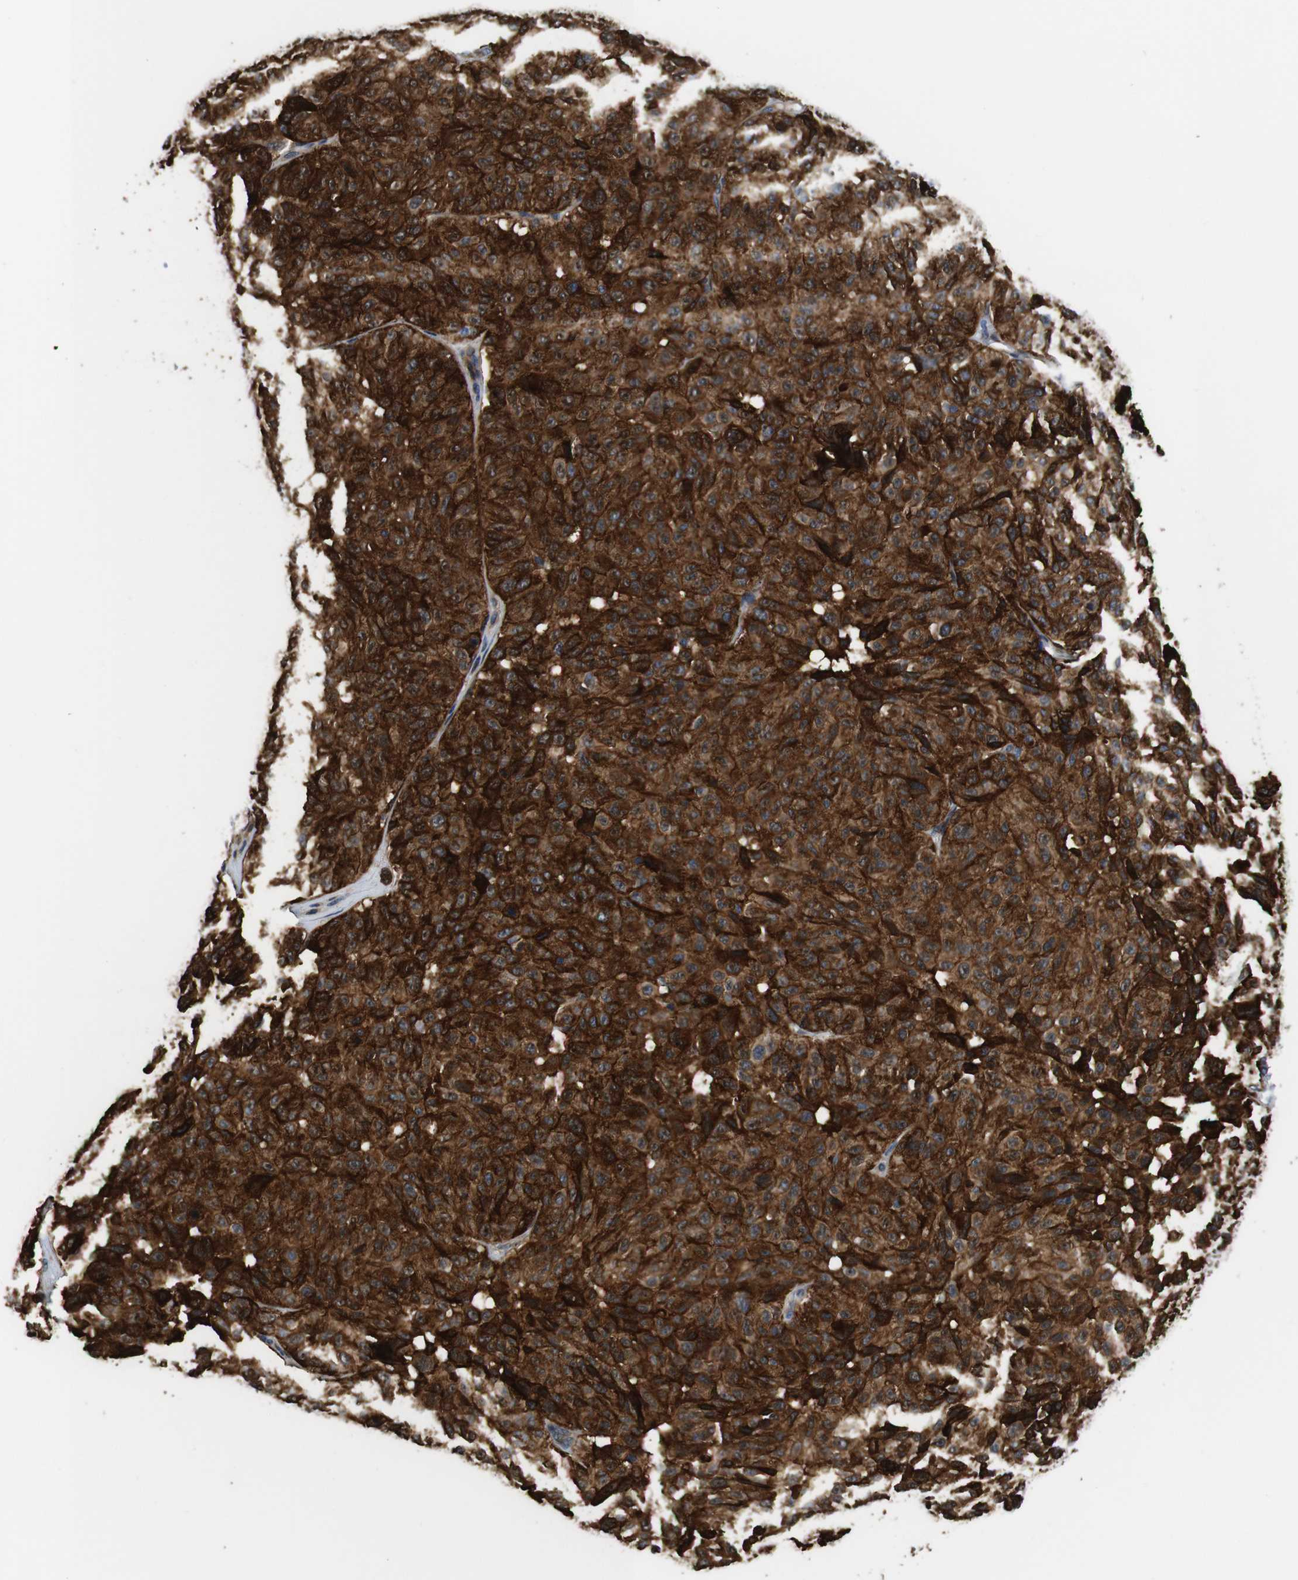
{"staining": {"intensity": "strong", "quantity": ">75%", "location": "cytoplasmic/membranous"}, "tissue": "melanoma", "cell_type": "Tumor cells", "image_type": "cancer", "snomed": [{"axis": "morphology", "description": "Malignant melanoma, NOS"}, {"axis": "topography", "description": "Skin"}], "caption": "High-power microscopy captured an immunohistochemistry (IHC) photomicrograph of malignant melanoma, revealing strong cytoplasmic/membranous expression in approximately >75% of tumor cells.", "gene": "ANXA1", "patient": {"sex": "female", "age": 46}}